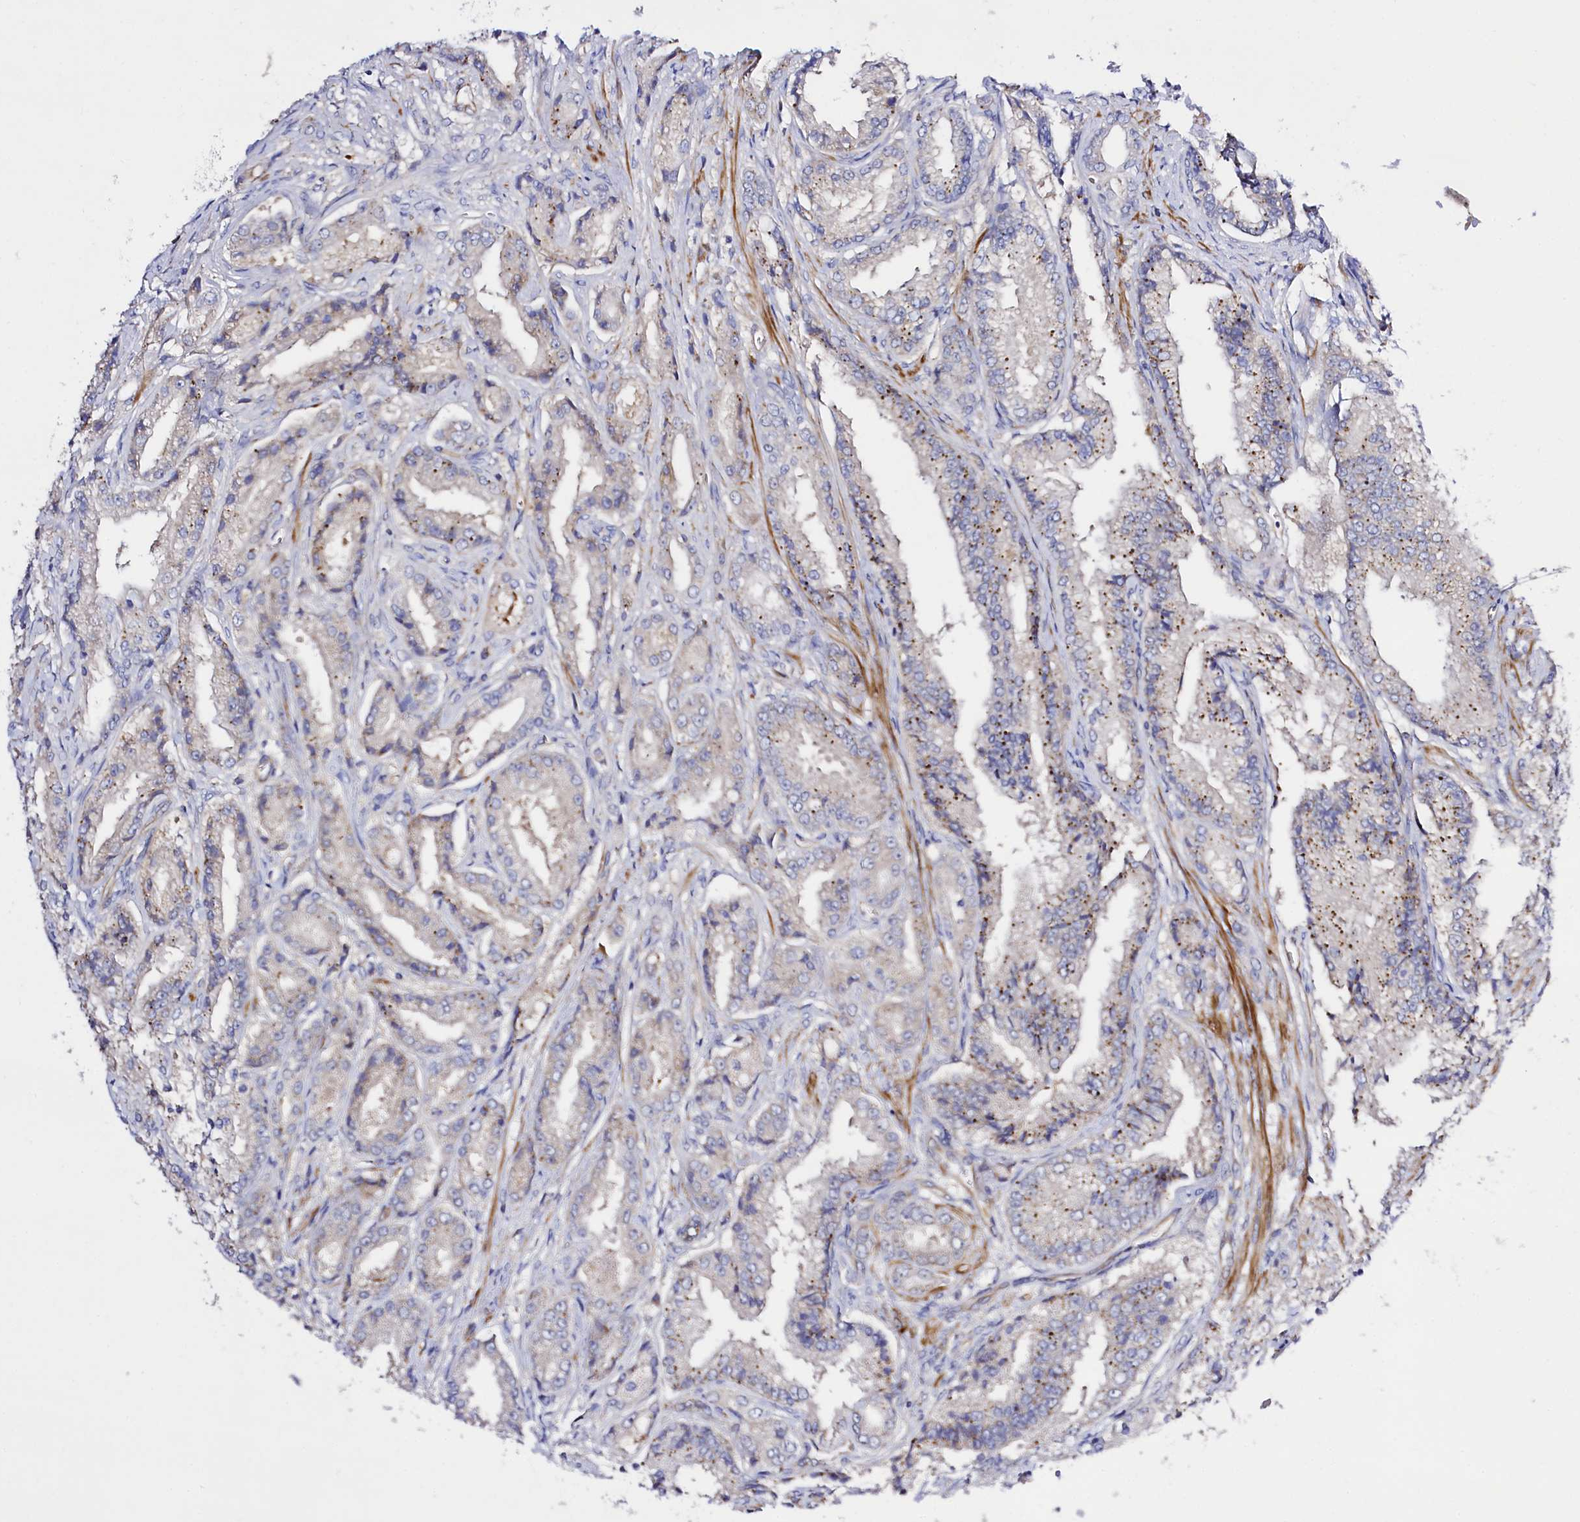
{"staining": {"intensity": "moderate", "quantity": "<25%", "location": "cytoplasmic/membranous"}, "tissue": "prostate cancer", "cell_type": "Tumor cells", "image_type": "cancer", "snomed": [{"axis": "morphology", "description": "Adenocarcinoma, High grade"}, {"axis": "topography", "description": "Prostate"}], "caption": "Human prostate cancer (adenocarcinoma (high-grade)) stained for a protein (brown) shows moderate cytoplasmic/membranous positive positivity in approximately <25% of tumor cells.", "gene": "SLC7A1", "patient": {"sex": "male", "age": 72}}